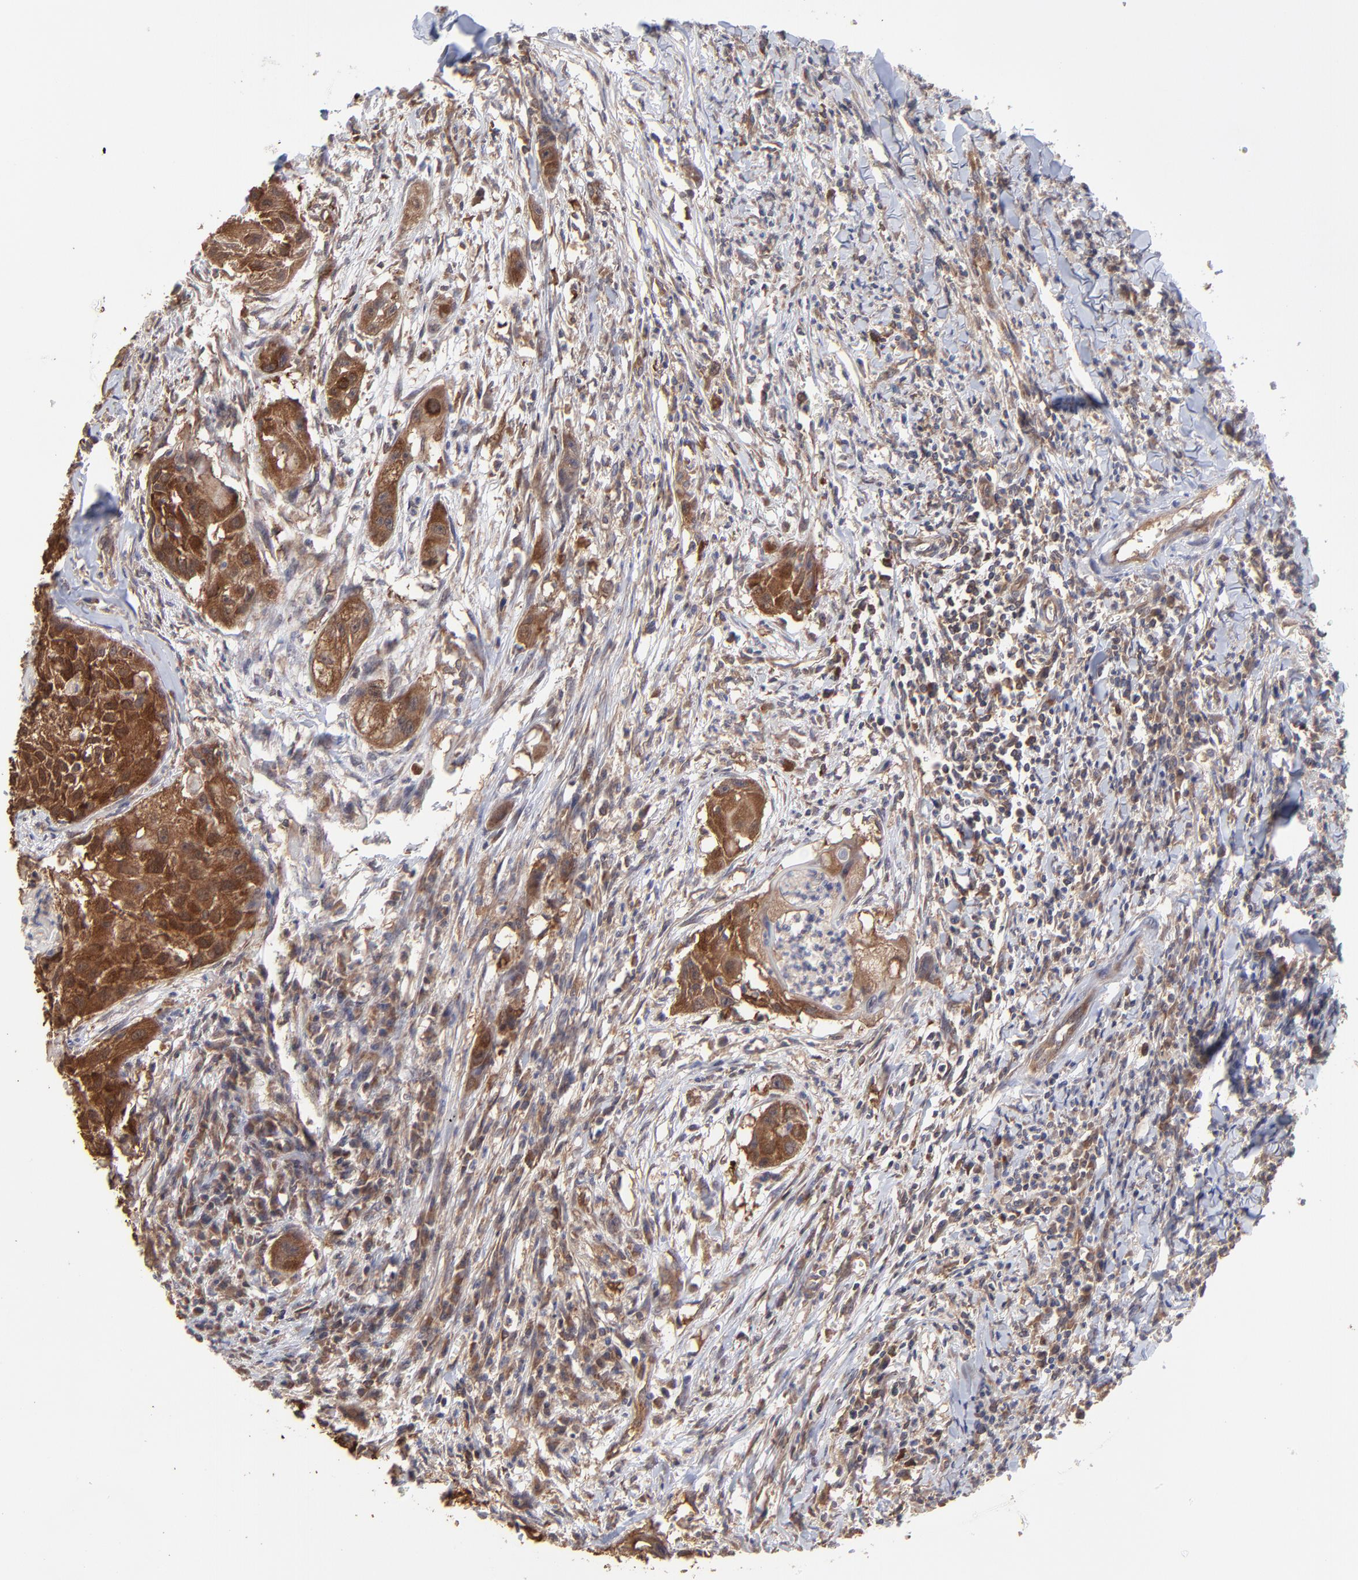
{"staining": {"intensity": "strong", "quantity": ">75%", "location": "cytoplasmic/membranous"}, "tissue": "head and neck cancer", "cell_type": "Tumor cells", "image_type": "cancer", "snomed": [{"axis": "morphology", "description": "Squamous cell carcinoma, NOS"}, {"axis": "topography", "description": "Head-Neck"}], "caption": "A micrograph of squamous cell carcinoma (head and neck) stained for a protein exhibits strong cytoplasmic/membranous brown staining in tumor cells.", "gene": "GART", "patient": {"sex": "male", "age": 64}}